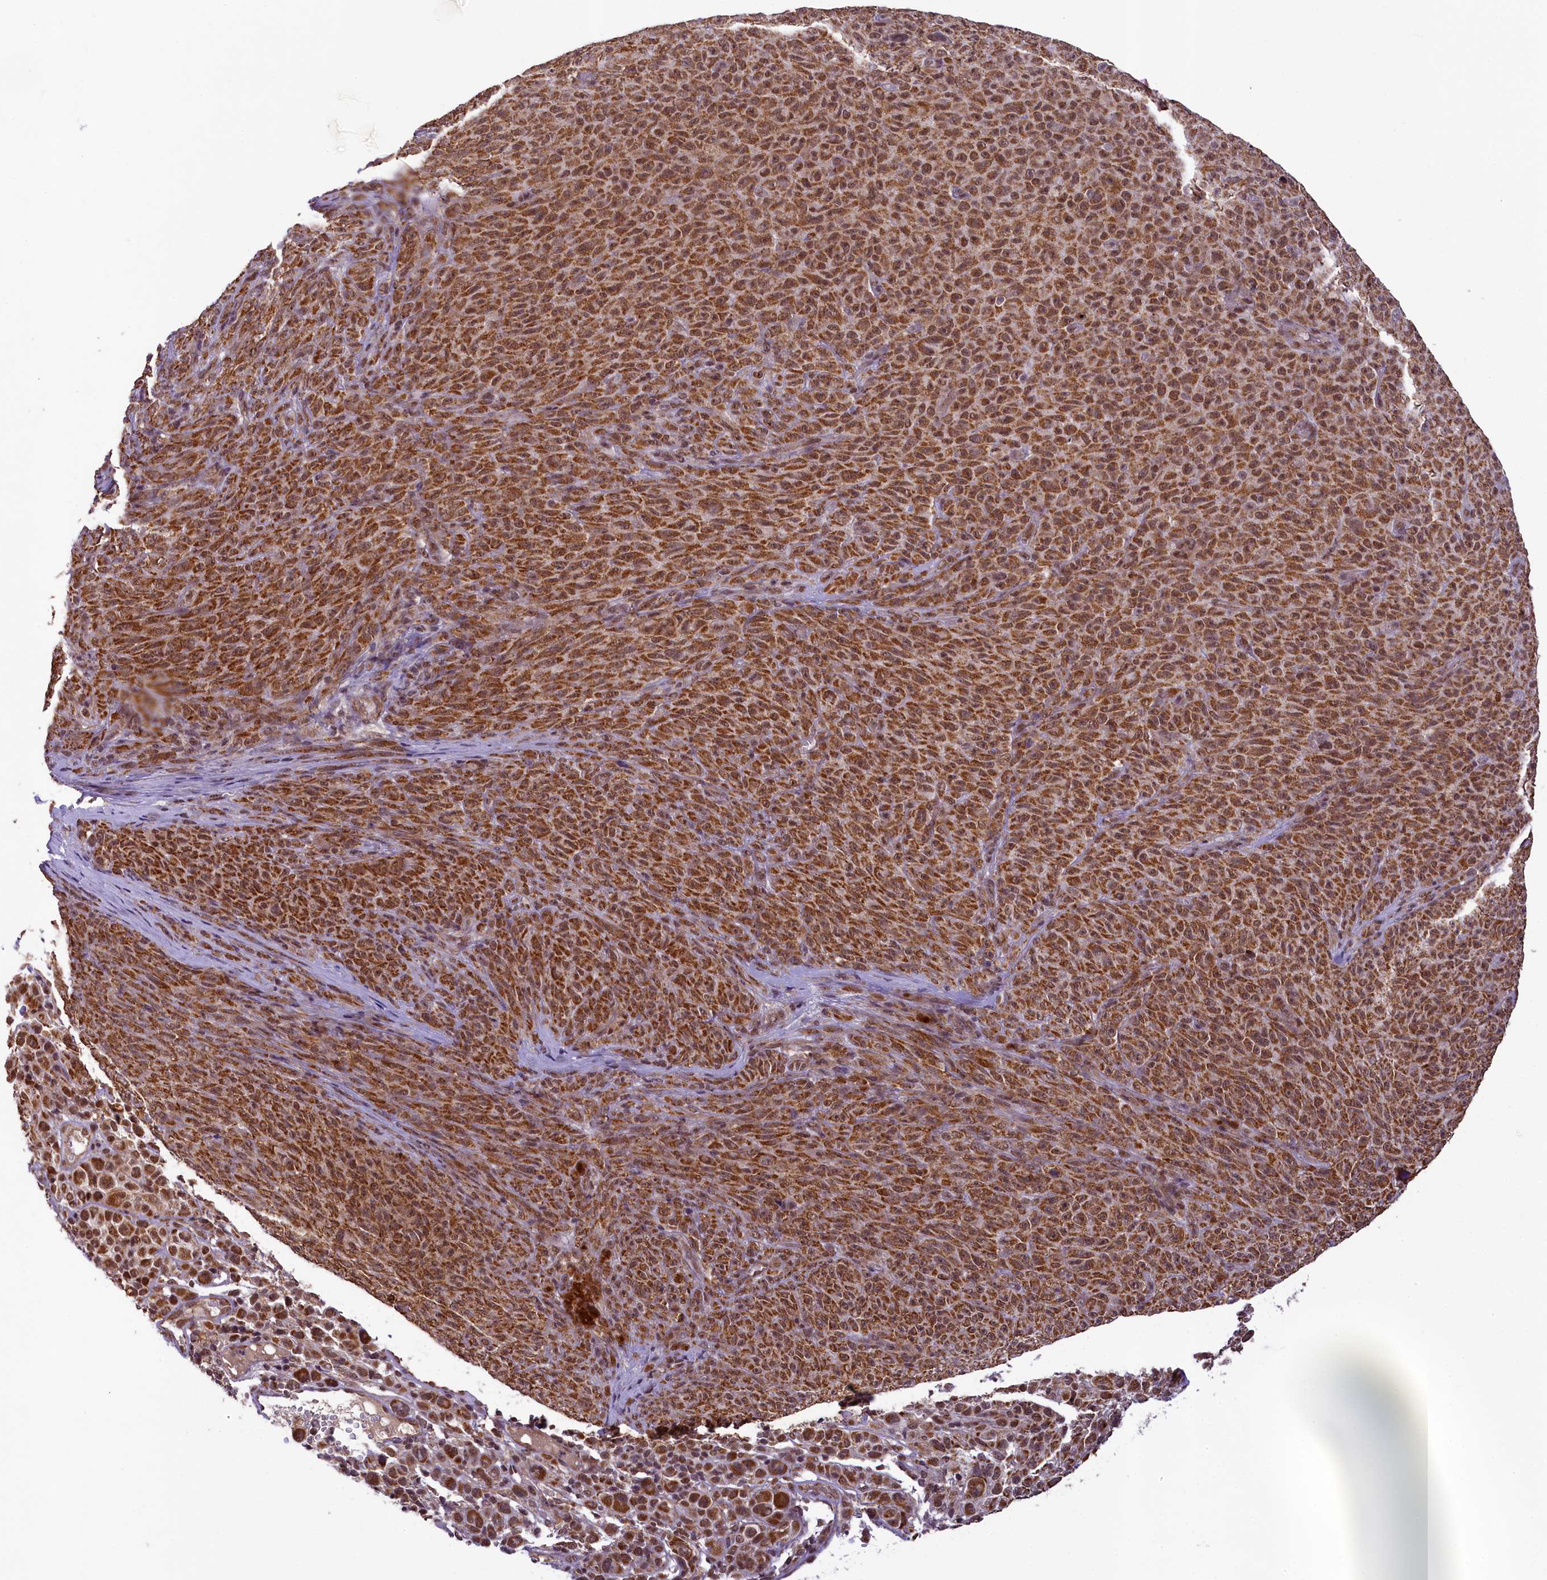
{"staining": {"intensity": "strong", "quantity": ">75%", "location": "cytoplasmic/membranous,nuclear"}, "tissue": "melanoma", "cell_type": "Tumor cells", "image_type": "cancer", "snomed": [{"axis": "morphology", "description": "Malignant melanoma, NOS"}, {"axis": "topography", "description": "Skin"}], "caption": "Protein analysis of malignant melanoma tissue reveals strong cytoplasmic/membranous and nuclear positivity in about >75% of tumor cells. (Stains: DAB in brown, nuclei in blue, Microscopy: brightfield microscopy at high magnification).", "gene": "PAF1", "patient": {"sex": "female", "age": 82}}